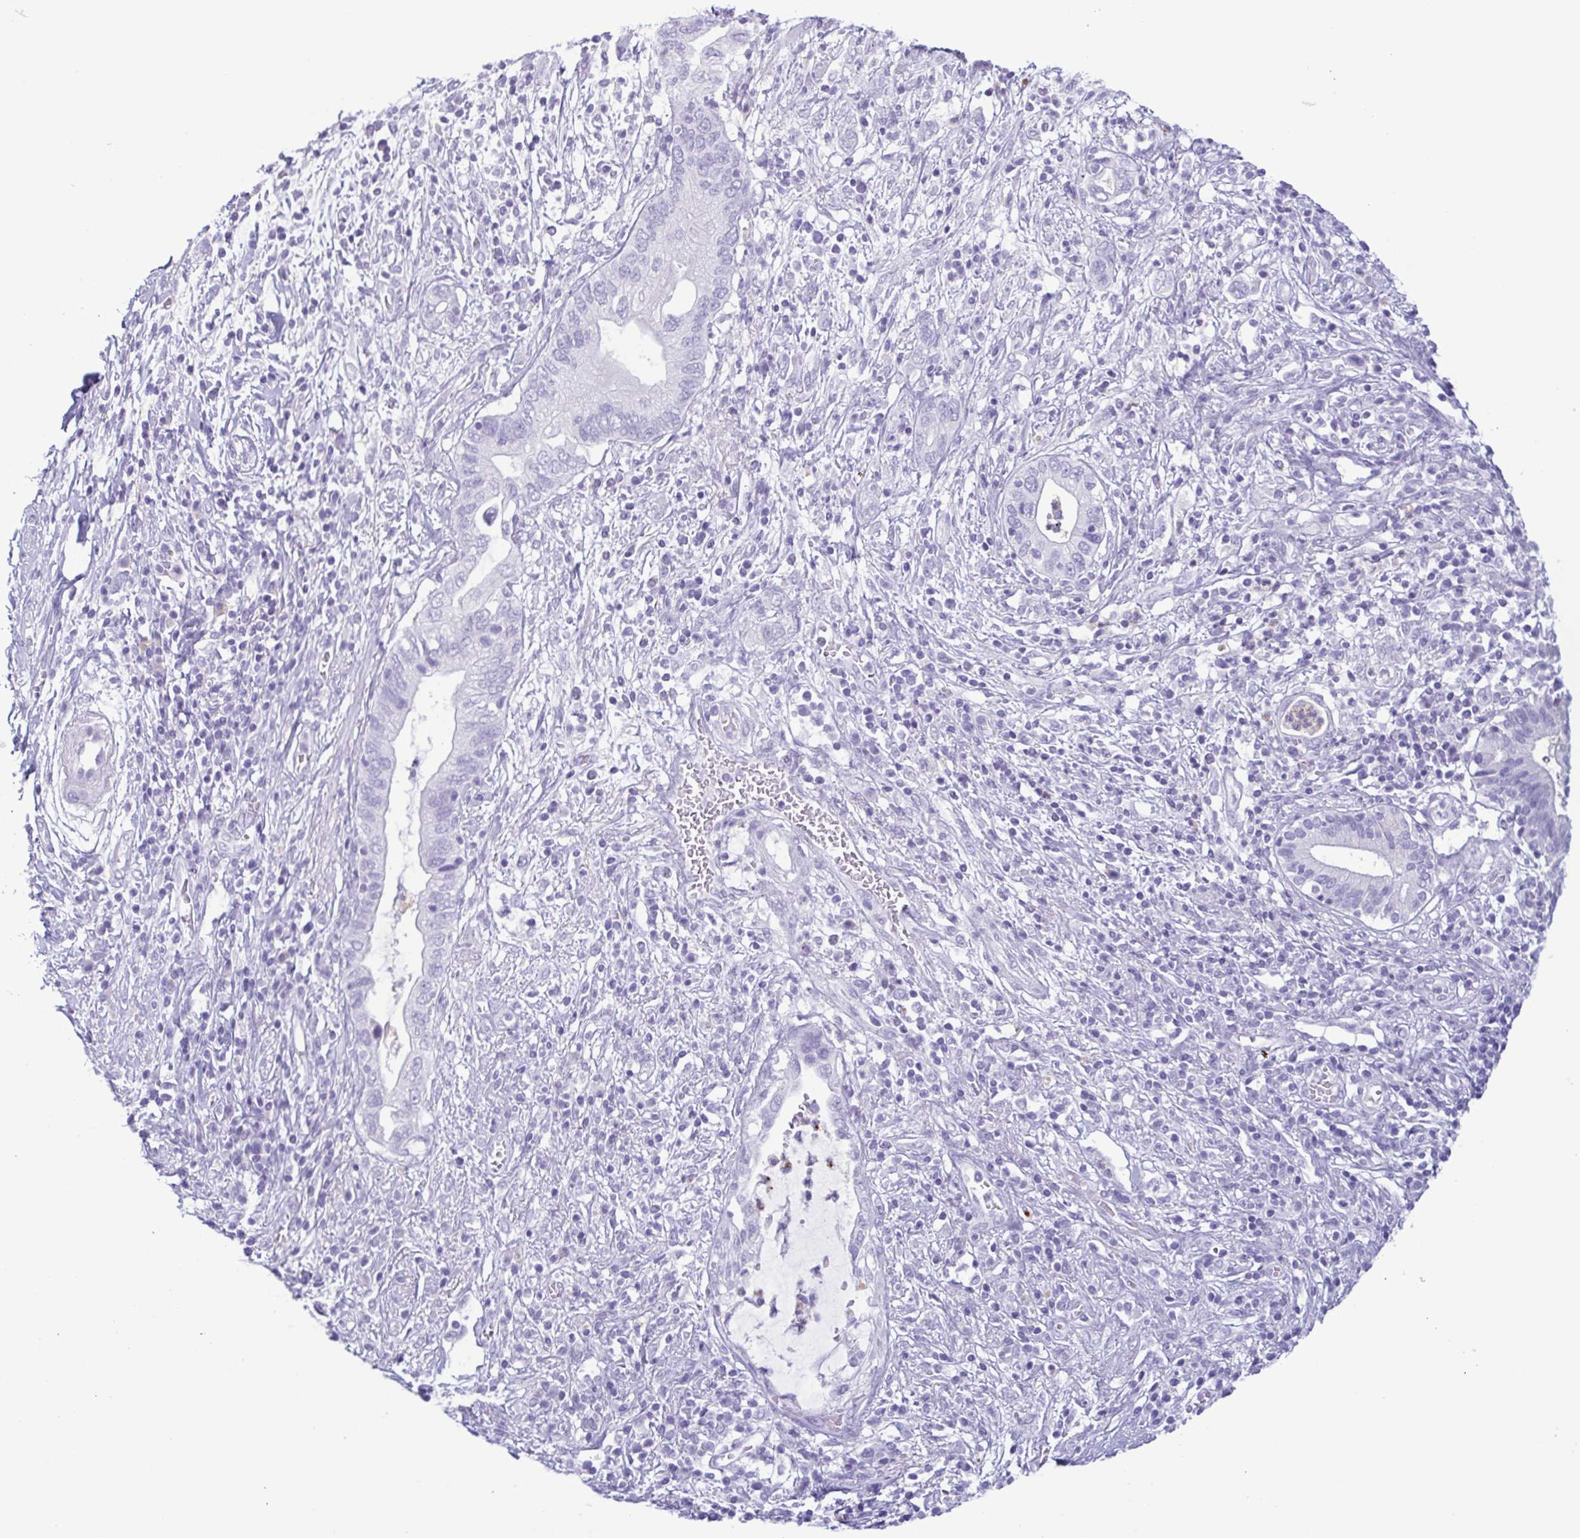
{"staining": {"intensity": "negative", "quantity": "none", "location": "none"}, "tissue": "pancreatic cancer", "cell_type": "Tumor cells", "image_type": "cancer", "snomed": [{"axis": "morphology", "description": "Adenocarcinoma, NOS"}, {"axis": "topography", "description": "Pancreas"}], "caption": "Pancreatic adenocarcinoma was stained to show a protein in brown. There is no significant staining in tumor cells.", "gene": "LTF", "patient": {"sex": "female", "age": 72}}